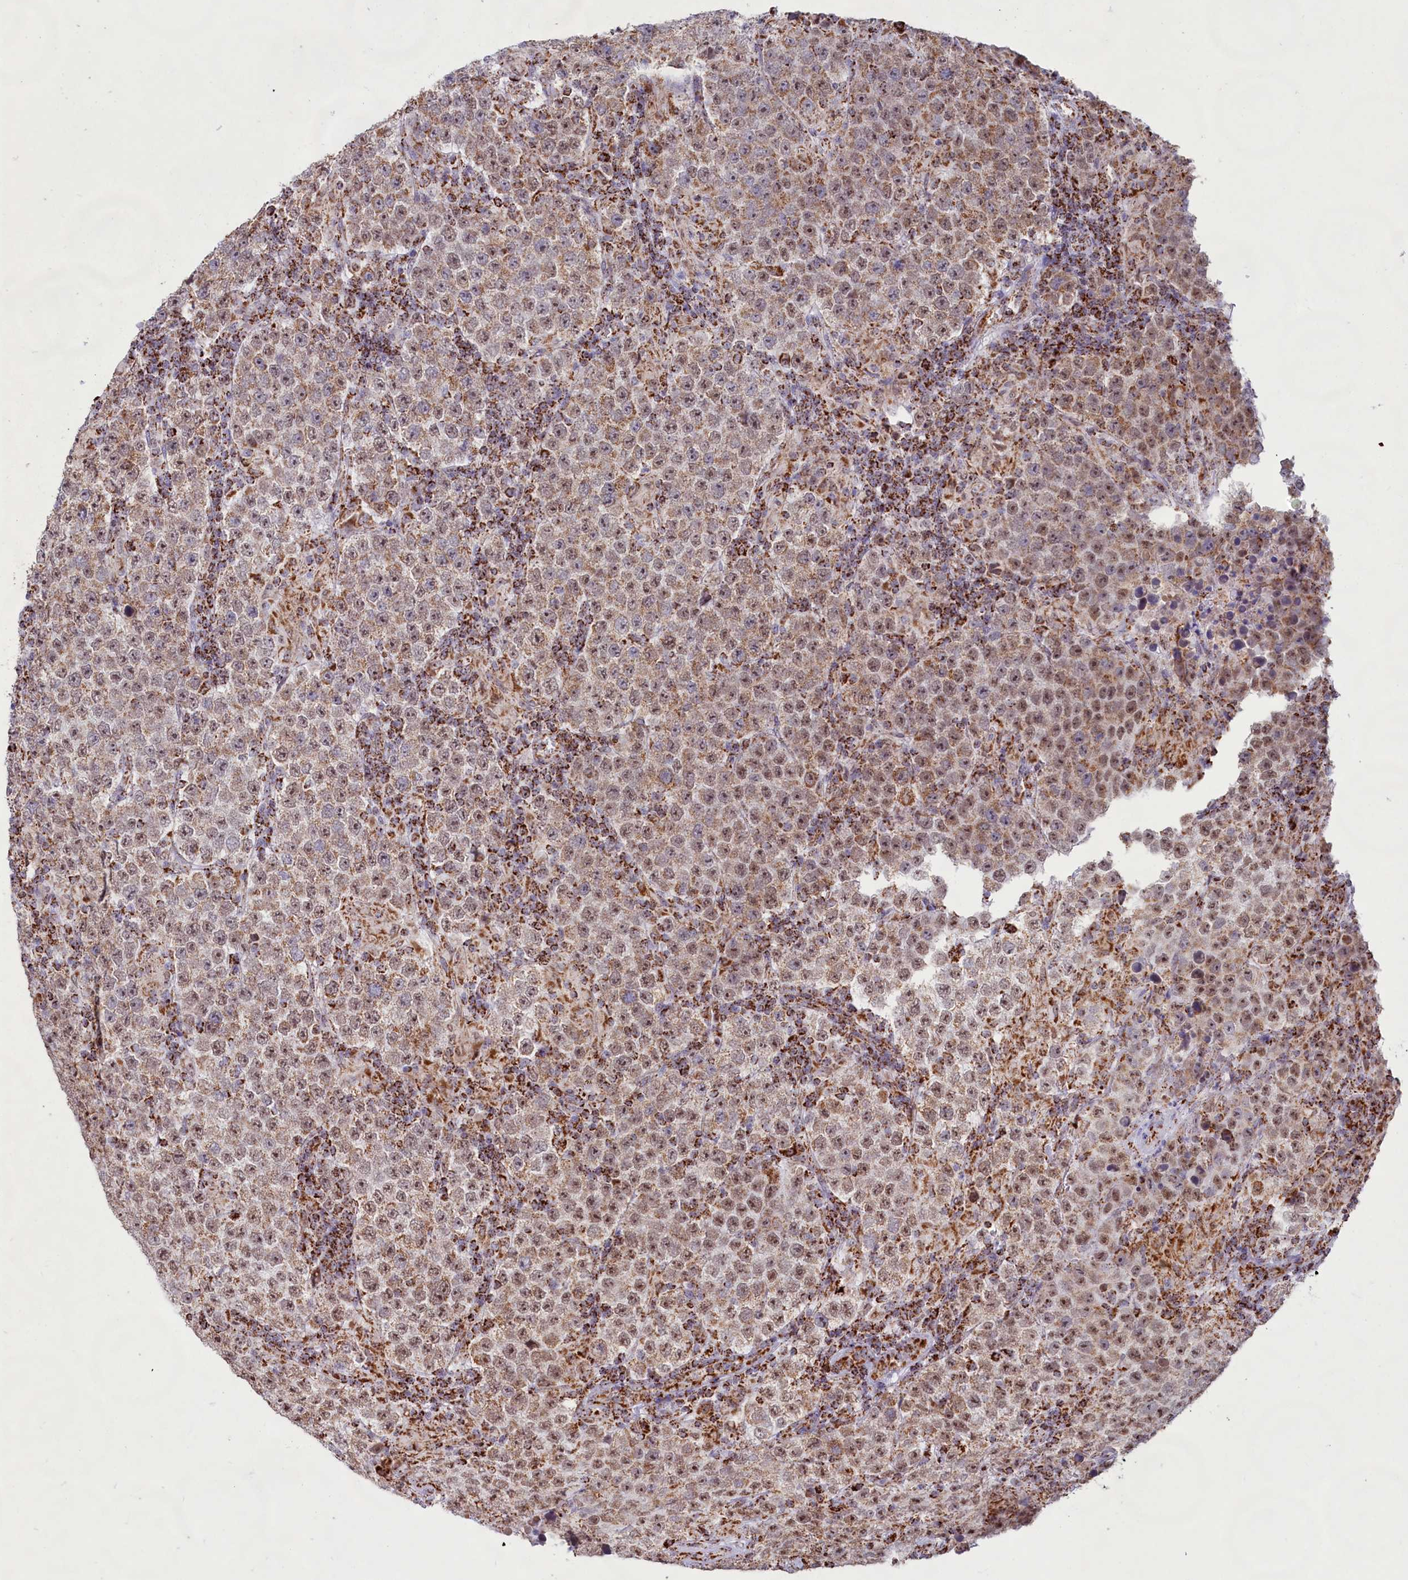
{"staining": {"intensity": "moderate", "quantity": ">75%", "location": "cytoplasmic/membranous,nuclear"}, "tissue": "testis cancer", "cell_type": "Tumor cells", "image_type": "cancer", "snomed": [{"axis": "morphology", "description": "Normal tissue, NOS"}, {"axis": "morphology", "description": "Urothelial carcinoma, High grade"}, {"axis": "morphology", "description": "Seminoma, NOS"}, {"axis": "morphology", "description": "Carcinoma, Embryonal, NOS"}, {"axis": "topography", "description": "Urinary bladder"}, {"axis": "topography", "description": "Testis"}], "caption": "A brown stain labels moderate cytoplasmic/membranous and nuclear expression of a protein in human testis urothelial carcinoma (high-grade) tumor cells.", "gene": "C1D", "patient": {"sex": "male", "age": 41}}